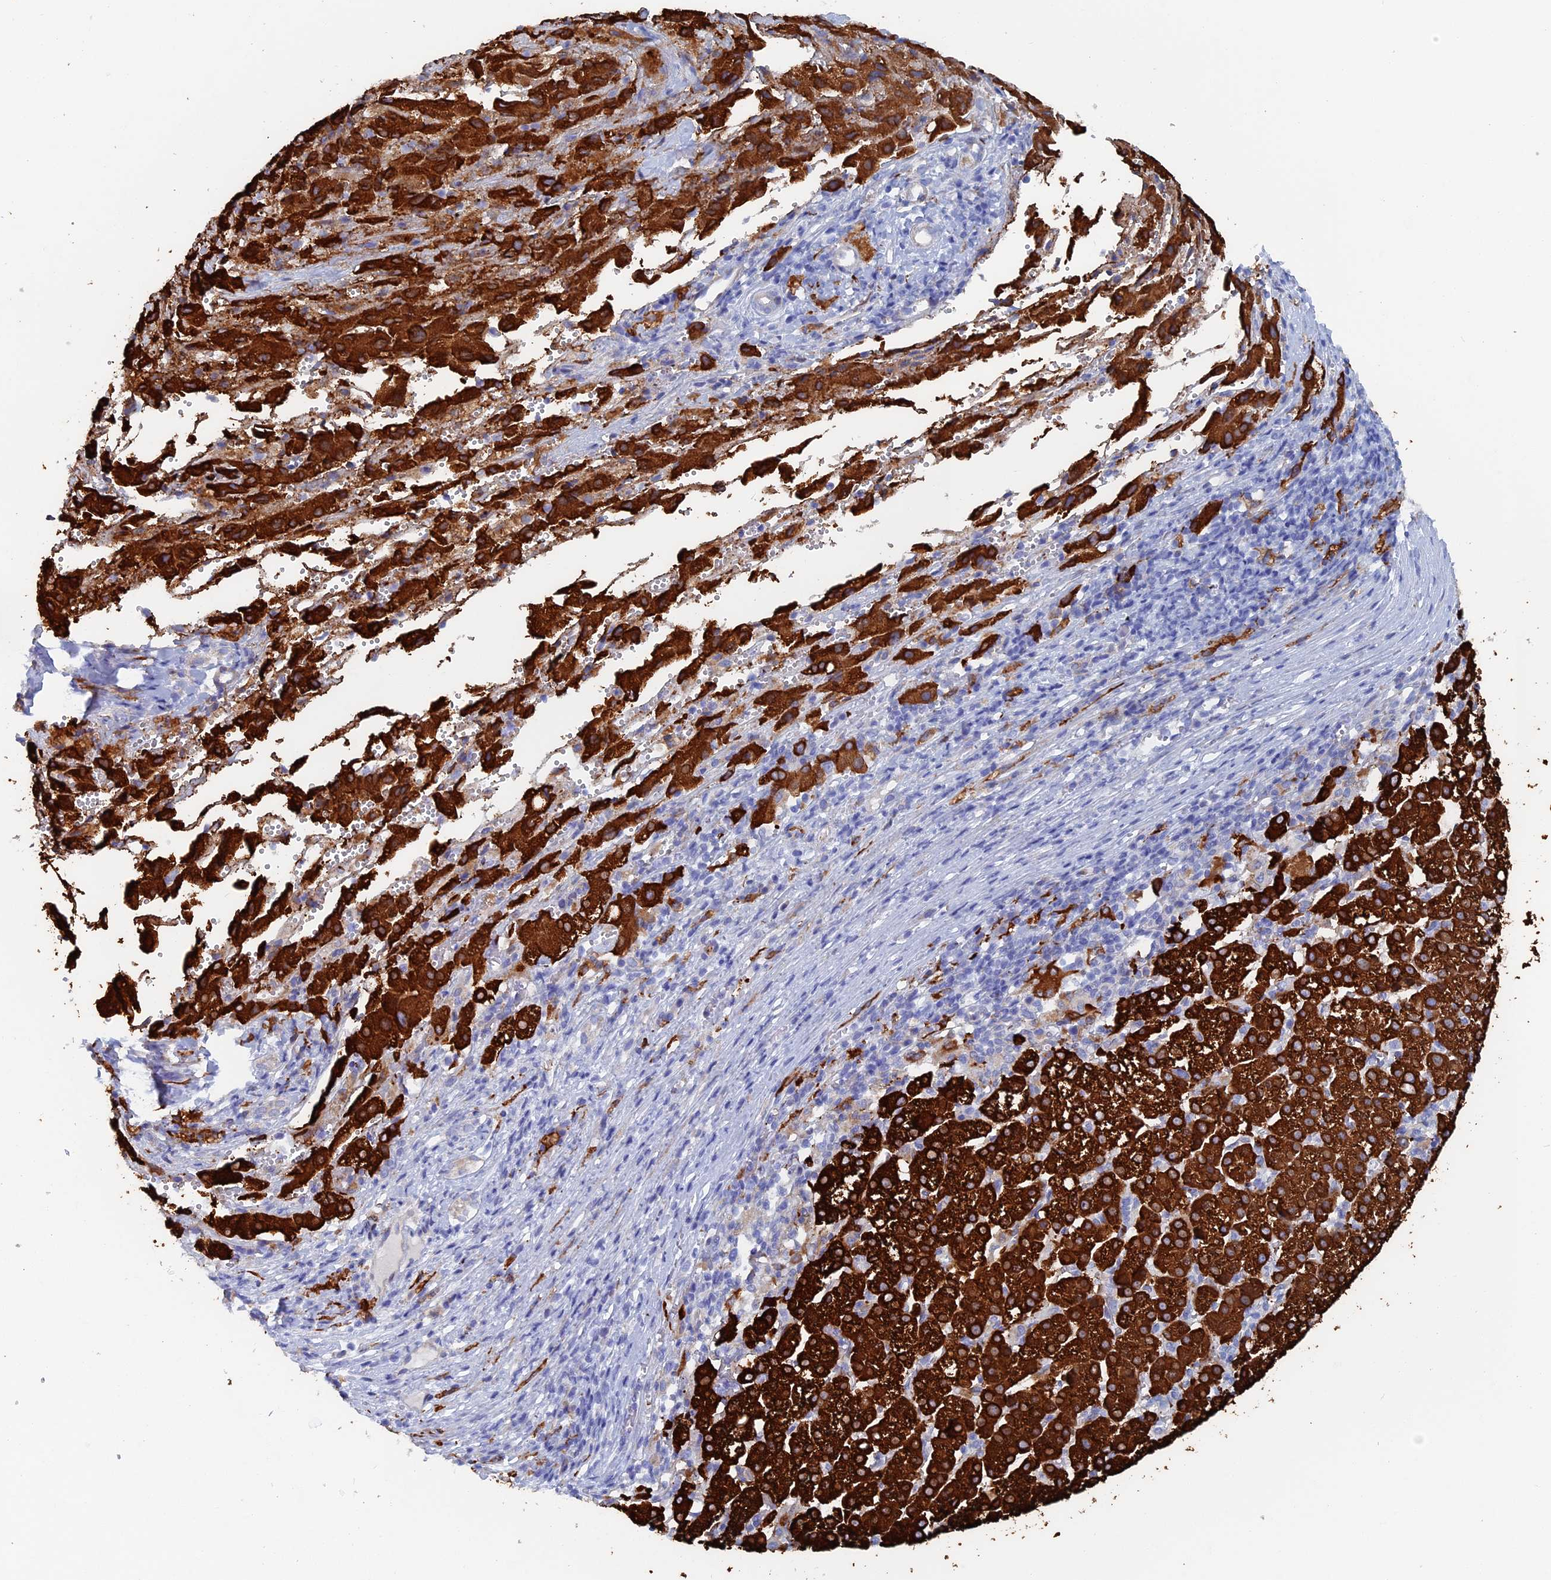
{"staining": {"intensity": "strong", "quantity": ">75%", "location": "cytoplasmic/membranous"}, "tissue": "liver cancer", "cell_type": "Tumor cells", "image_type": "cancer", "snomed": [{"axis": "morphology", "description": "Carcinoma, Hepatocellular, NOS"}, {"axis": "topography", "description": "Liver"}], "caption": "Immunohistochemical staining of liver hepatocellular carcinoma reveals strong cytoplasmic/membranous protein positivity in about >75% of tumor cells.", "gene": "COG7", "patient": {"sex": "female", "age": 58}}